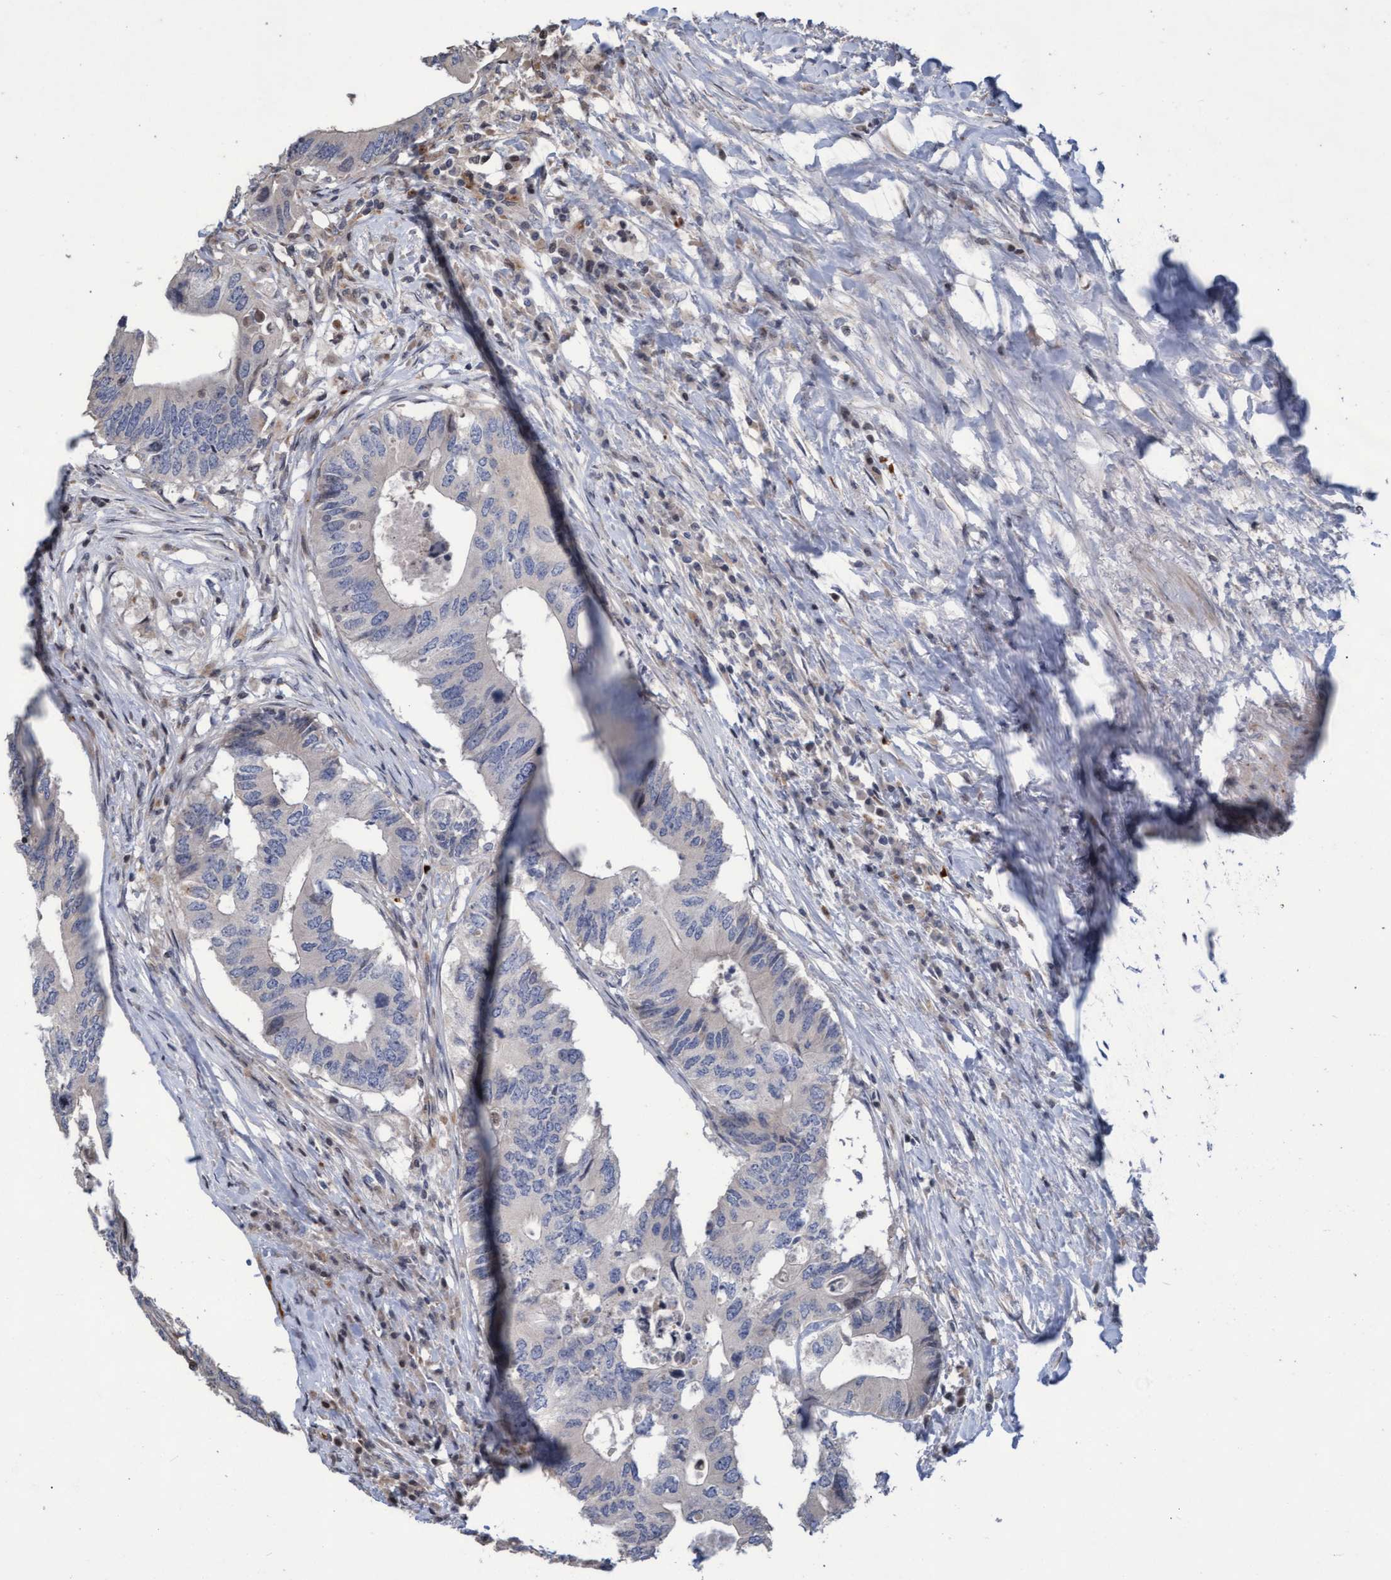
{"staining": {"intensity": "negative", "quantity": "none", "location": "none"}, "tissue": "colorectal cancer", "cell_type": "Tumor cells", "image_type": "cancer", "snomed": [{"axis": "morphology", "description": "Adenocarcinoma, NOS"}, {"axis": "topography", "description": "Colon"}], "caption": "DAB (3,3'-diaminobenzidine) immunohistochemical staining of human colorectal cancer (adenocarcinoma) reveals no significant expression in tumor cells.", "gene": "KCNC2", "patient": {"sex": "male", "age": 71}}